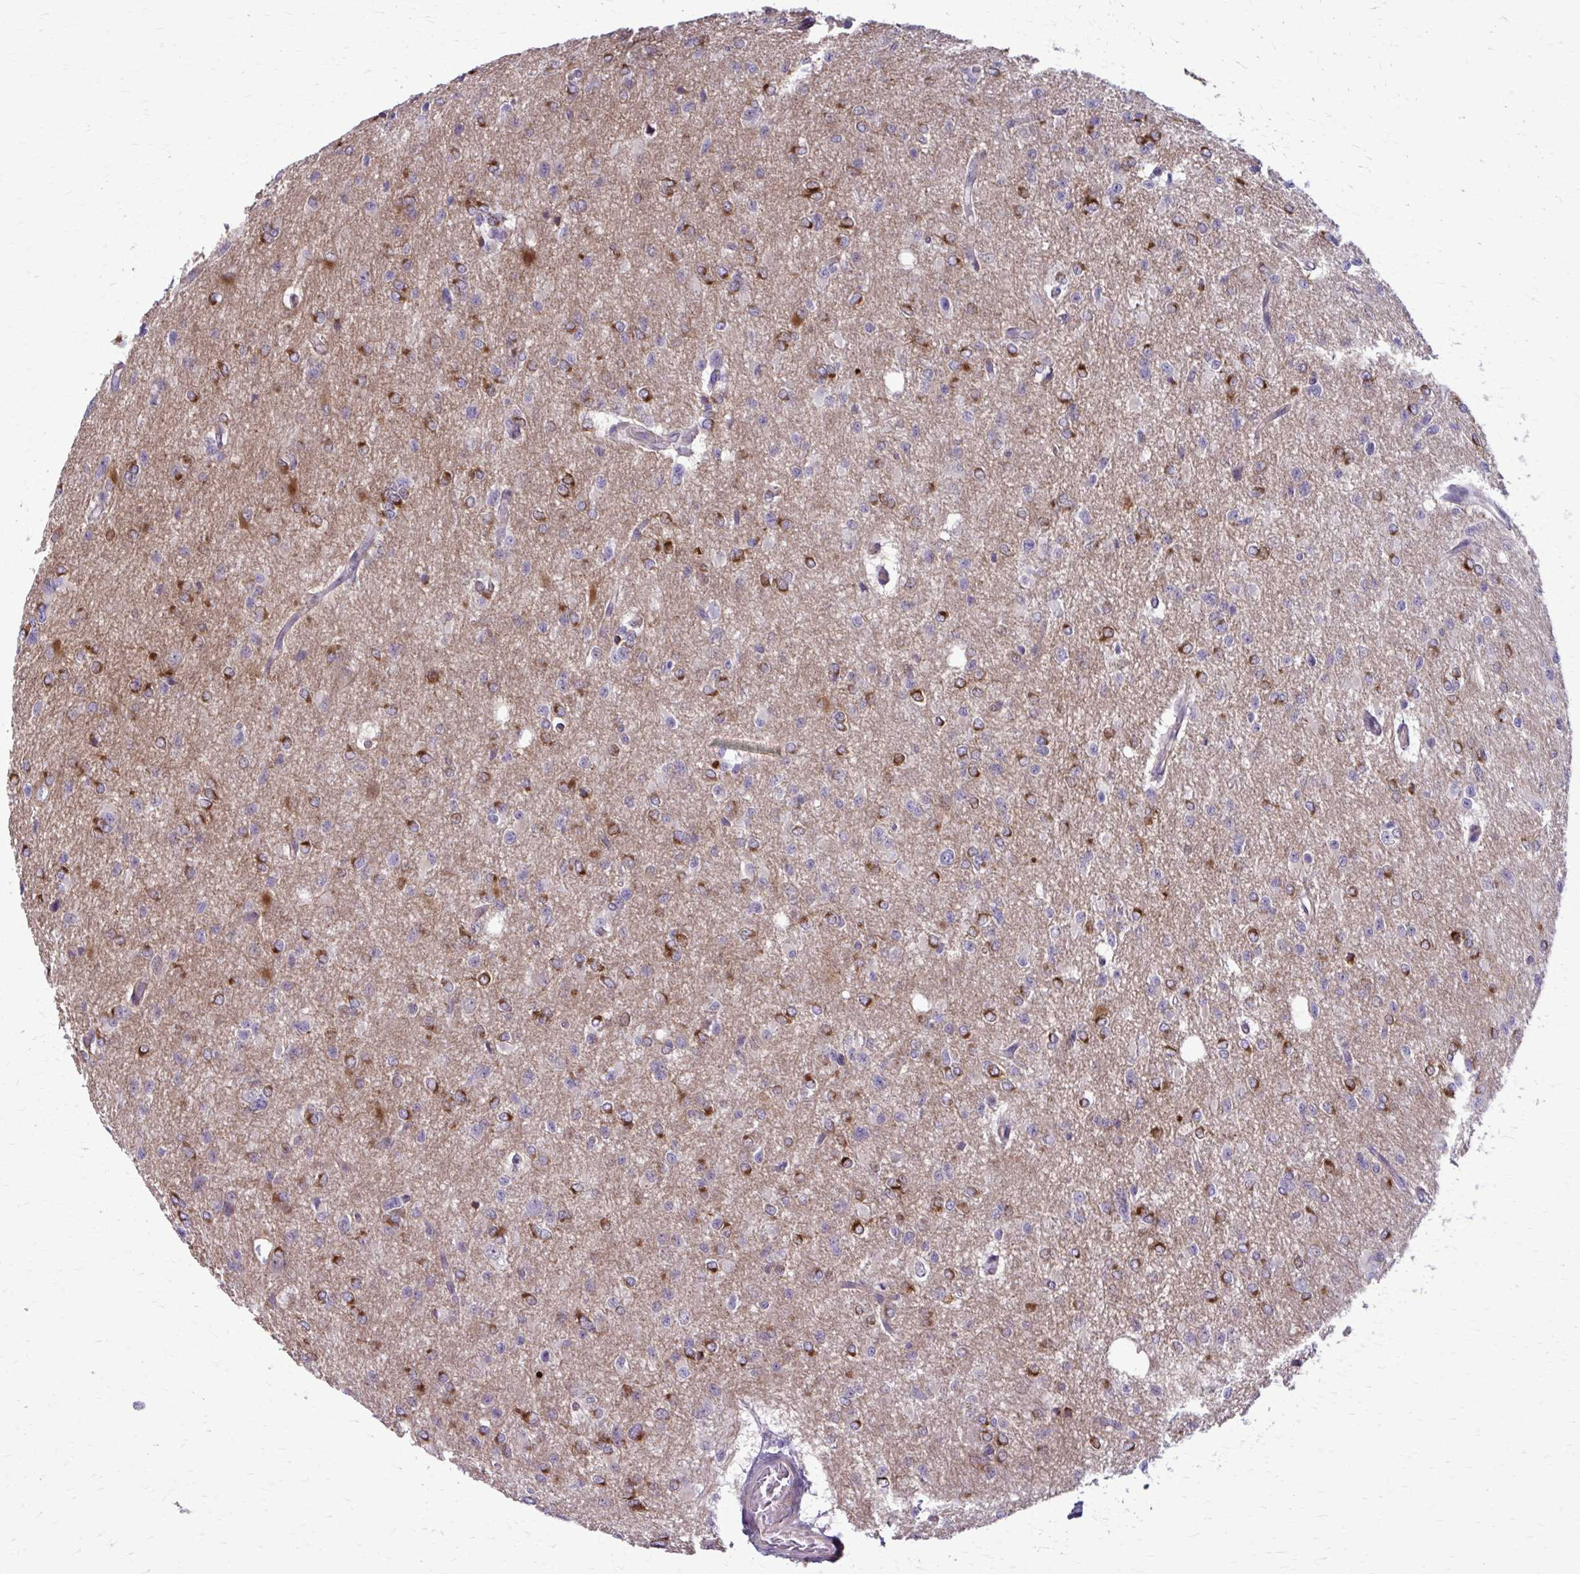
{"staining": {"intensity": "strong", "quantity": "25%-75%", "location": "cytoplasmic/membranous"}, "tissue": "glioma", "cell_type": "Tumor cells", "image_type": "cancer", "snomed": [{"axis": "morphology", "description": "Glioma, malignant, Low grade"}, {"axis": "topography", "description": "Brain"}], "caption": "IHC (DAB (3,3'-diaminobenzidine)) staining of human low-grade glioma (malignant) displays strong cytoplasmic/membranous protein expression in about 25%-75% of tumor cells.", "gene": "NUMBL", "patient": {"sex": "male", "age": 26}}